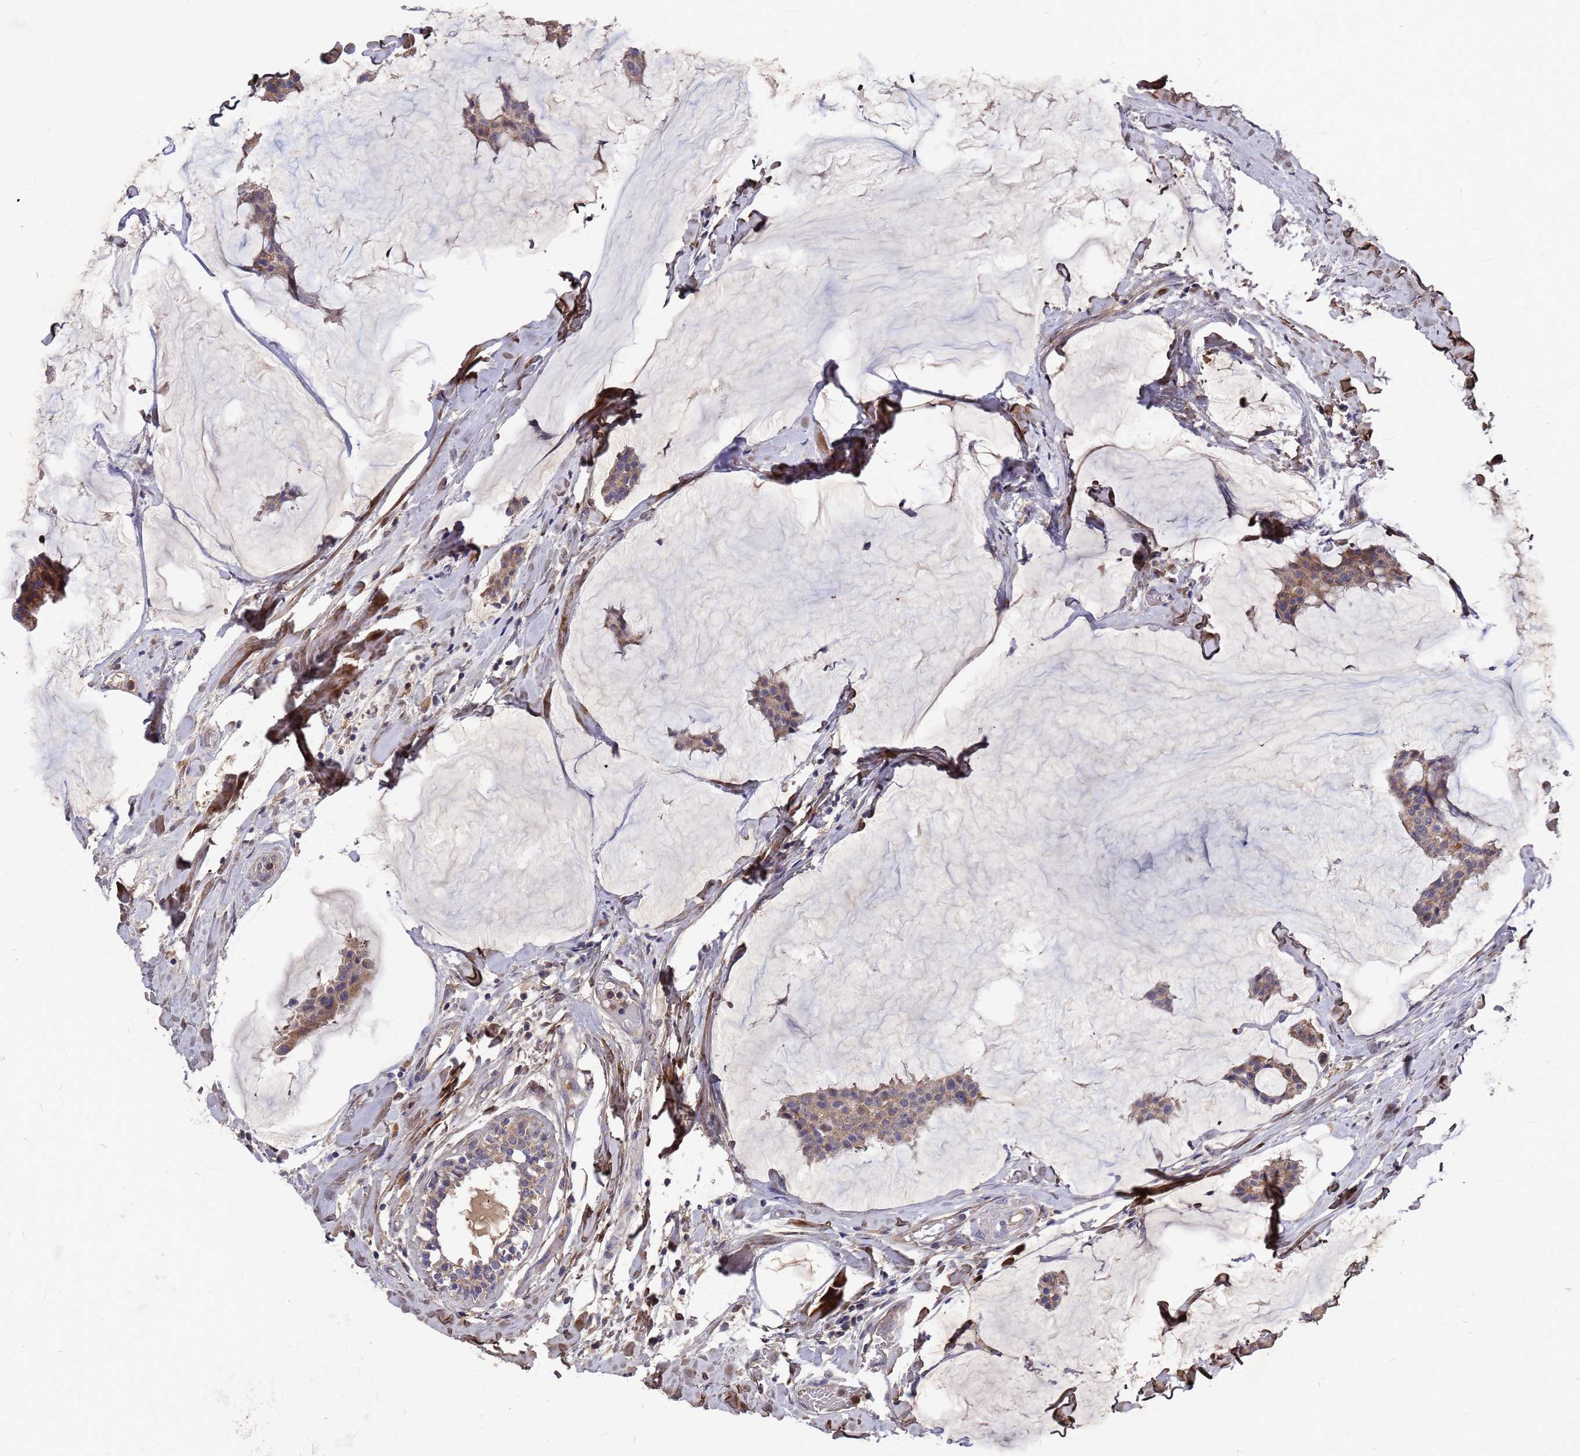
{"staining": {"intensity": "moderate", "quantity": ">75%", "location": "cytoplasmic/membranous"}, "tissue": "breast cancer", "cell_type": "Tumor cells", "image_type": "cancer", "snomed": [{"axis": "morphology", "description": "Duct carcinoma"}, {"axis": "topography", "description": "Breast"}], "caption": "IHC histopathology image of neoplastic tissue: breast cancer stained using immunohistochemistry demonstrates medium levels of moderate protein expression localized specifically in the cytoplasmic/membranous of tumor cells, appearing as a cytoplasmic/membranous brown color.", "gene": "ZNF717", "patient": {"sex": "female", "age": 93}}